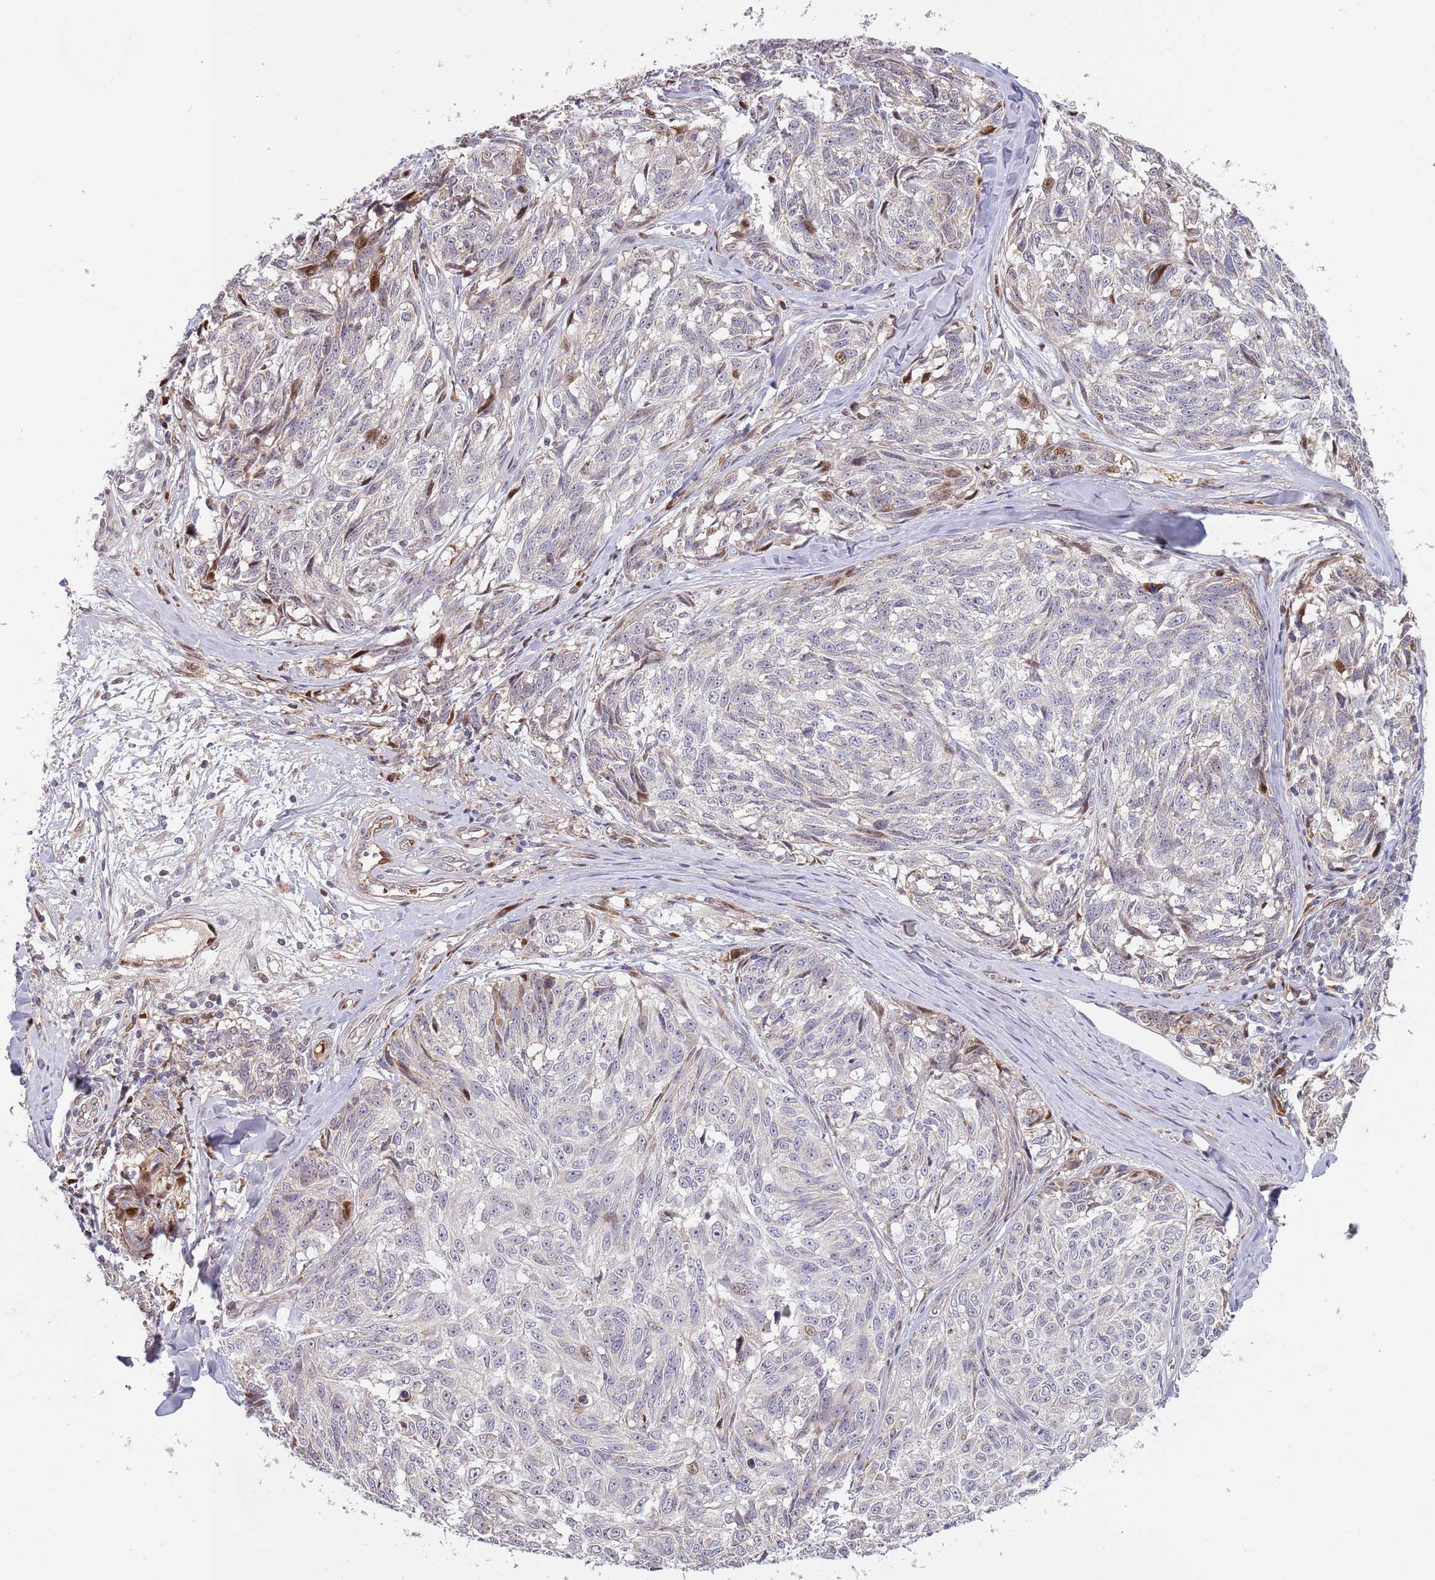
{"staining": {"intensity": "moderate", "quantity": "<25%", "location": "nuclear"}, "tissue": "melanoma", "cell_type": "Tumor cells", "image_type": "cancer", "snomed": [{"axis": "morphology", "description": "Normal tissue, NOS"}, {"axis": "morphology", "description": "Malignant melanoma, NOS"}, {"axis": "topography", "description": "Skin"}], "caption": "Moderate nuclear protein expression is appreciated in about <25% of tumor cells in melanoma.", "gene": "SYNDIG1L", "patient": {"sex": "female", "age": 64}}